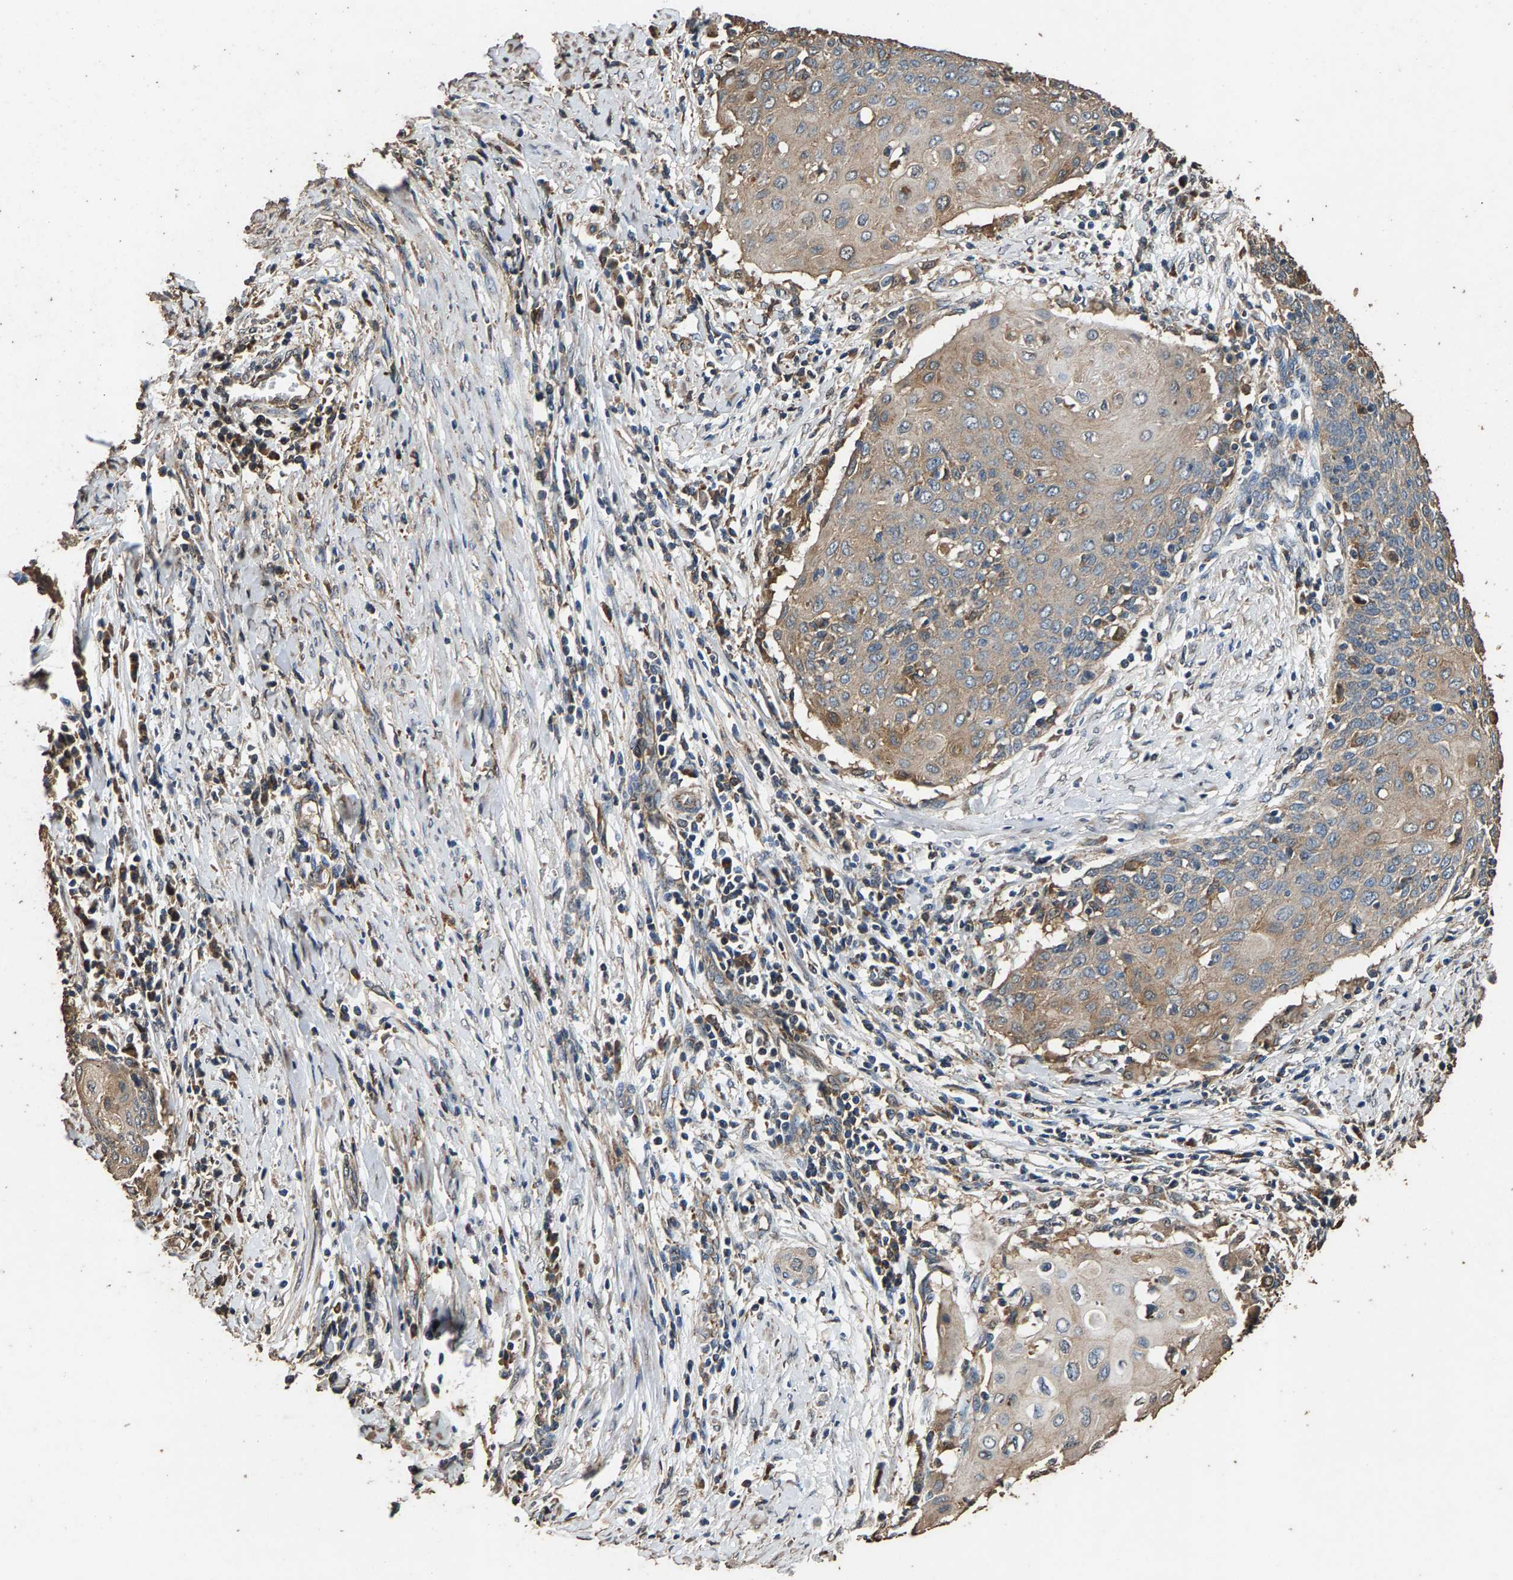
{"staining": {"intensity": "weak", "quantity": "25%-75%", "location": "cytoplasmic/membranous"}, "tissue": "cervical cancer", "cell_type": "Tumor cells", "image_type": "cancer", "snomed": [{"axis": "morphology", "description": "Squamous cell carcinoma, NOS"}, {"axis": "topography", "description": "Cervix"}], "caption": "Human squamous cell carcinoma (cervical) stained with a brown dye exhibits weak cytoplasmic/membranous positive positivity in approximately 25%-75% of tumor cells.", "gene": "MRPL27", "patient": {"sex": "female", "age": 39}}